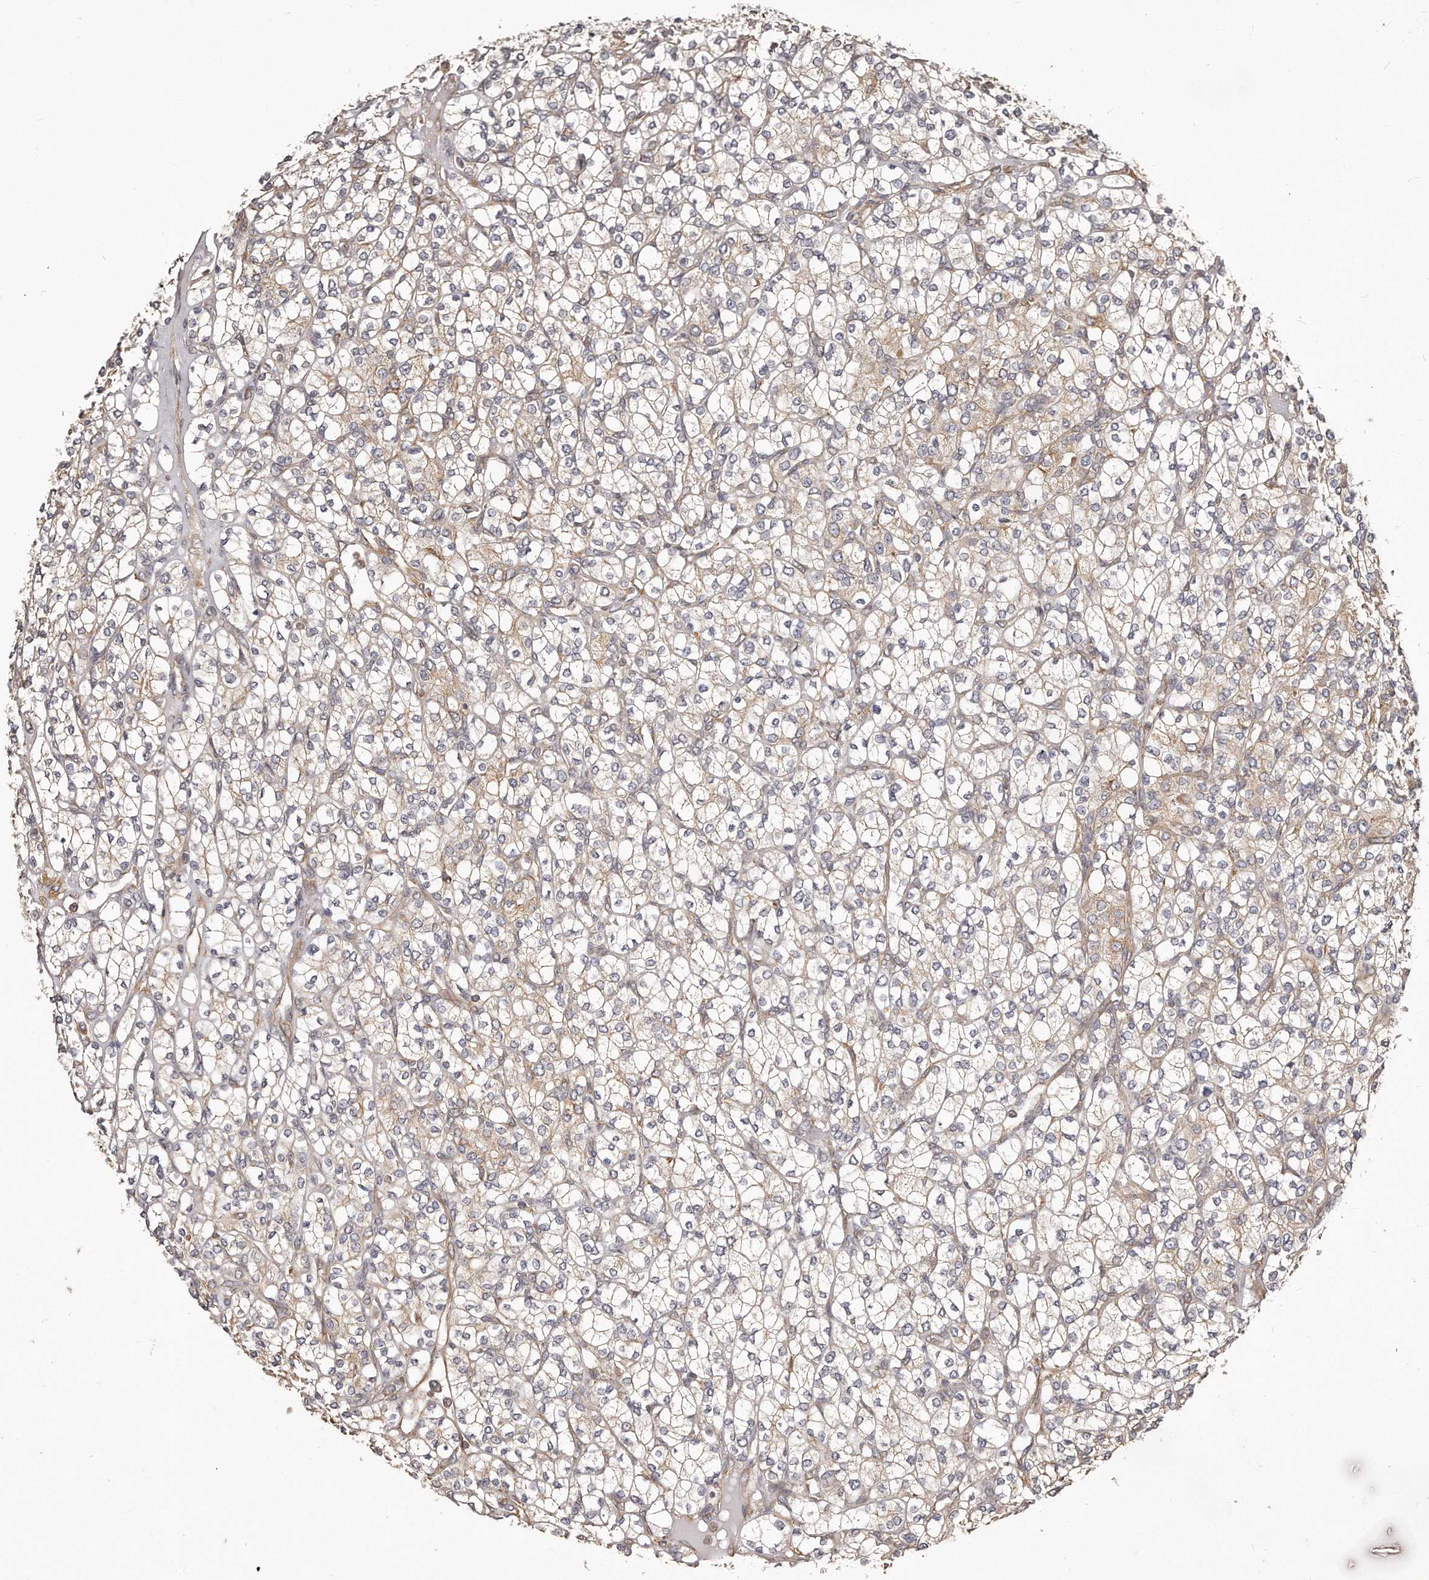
{"staining": {"intensity": "weak", "quantity": "<25%", "location": "cytoplasmic/membranous"}, "tissue": "renal cancer", "cell_type": "Tumor cells", "image_type": "cancer", "snomed": [{"axis": "morphology", "description": "Adenocarcinoma, NOS"}, {"axis": "topography", "description": "Kidney"}], "caption": "Micrograph shows no protein staining in tumor cells of adenocarcinoma (renal) tissue. (Stains: DAB (3,3'-diaminobenzidine) immunohistochemistry with hematoxylin counter stain, Microscopy: brightfield microscopy at high magnification).", "gene": "TRAPPC14", "patient": {"sex": "male", "age": 77}}